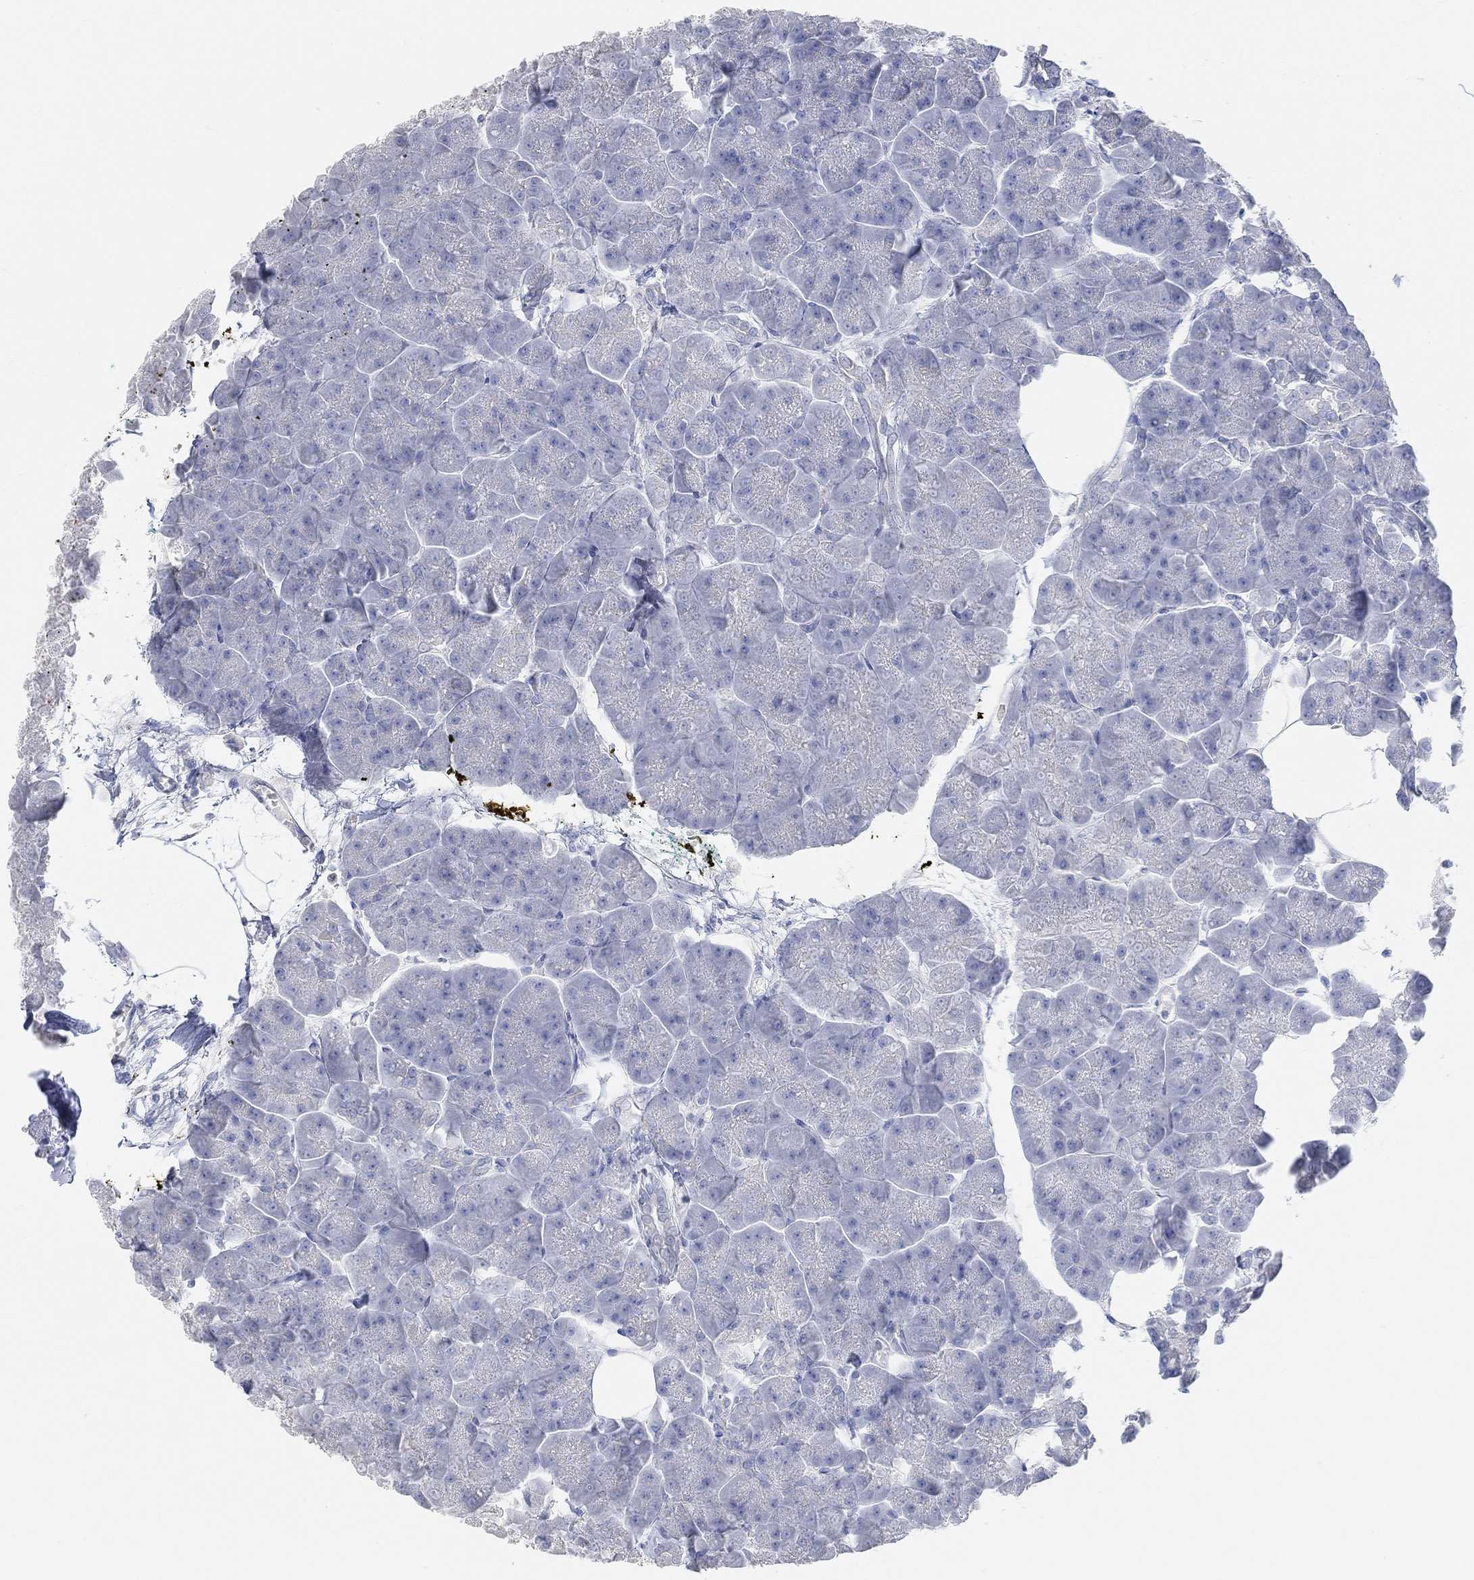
{"staining": {"intensity": "negative", "quantity": "none", "location": "none"}, "tissue": "pancreas", "cell_type": "Exocrine glandular cells", "image_type": "normal", "snomed": [{"axis": "morphology", "description": "Normal tissue, NOS"}, {"axis": "topography", "description": "Adipose tissue"}, {"axis": "topography", "description": "Pancreas"}, {"axis": "topography", "description": "Peripheral nerve tissue"}], "caption": "The IHC photomicrograph has no significant expression in exocrine glandular cells of pancreas.", "gene": "NLRP14", "patient": {"sex": "female", "age": 58}}